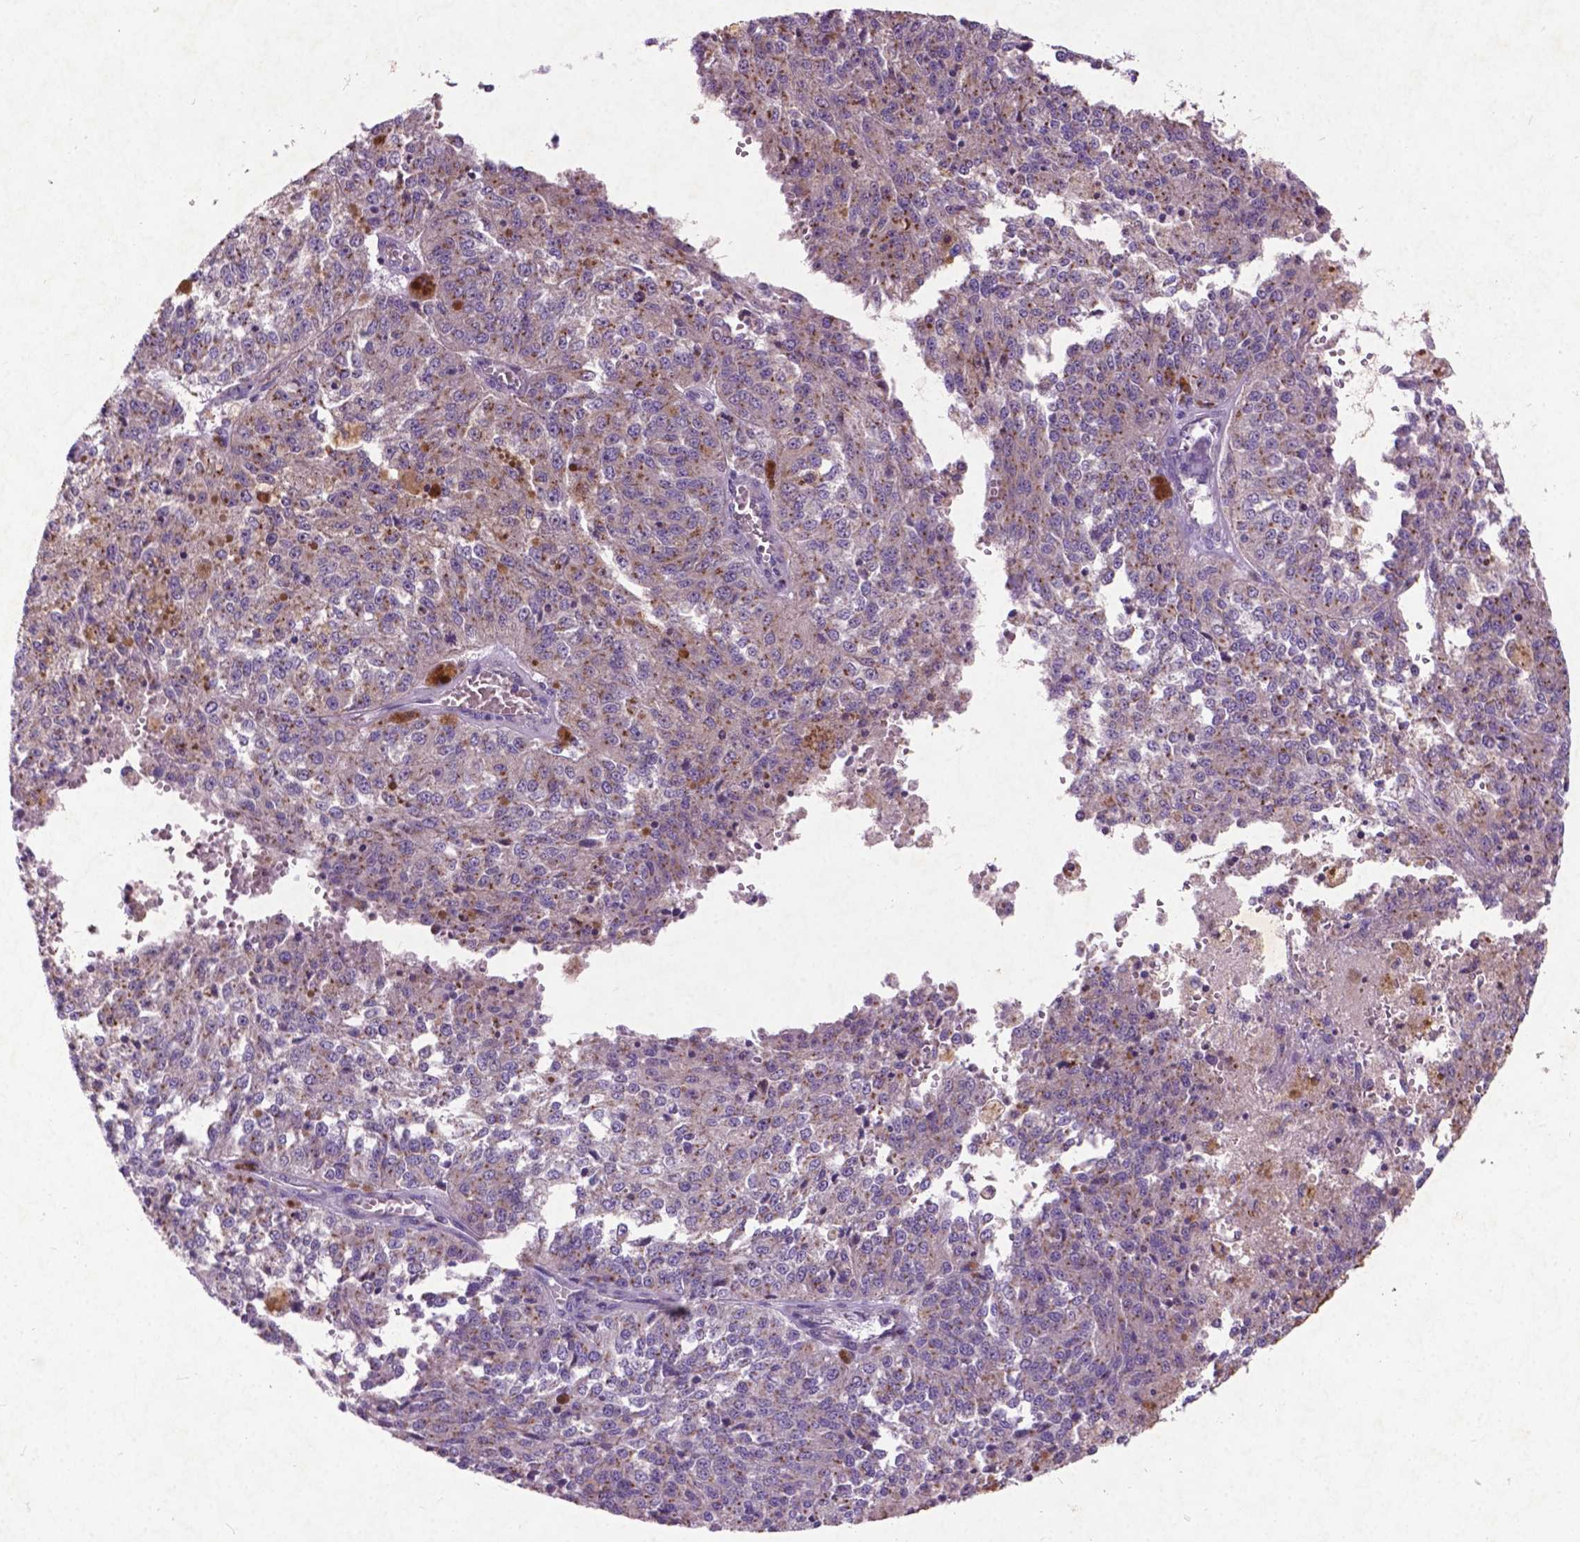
{"staining": {"intensity": "moderate", "quantity": "<25%", "location": "cytoplasmic/membranous"}, "tissue": "melanoma", "cell_type": "Tumor cells", "image_type": "cancer", "snomed": [{"axis": "morphology", "description": "Malignant melanoma, Metastatic site"}, {"axis": "topography", "description": "Lymph node"}], "caption": "Melanoma tissue reveals moderate cytoplasmic/membranous positivity in about <25% of tumor cells, visualized by immunohistochemistry.", "gene": "ATG4D", "patient": {"sex": "female", "age": 64}}